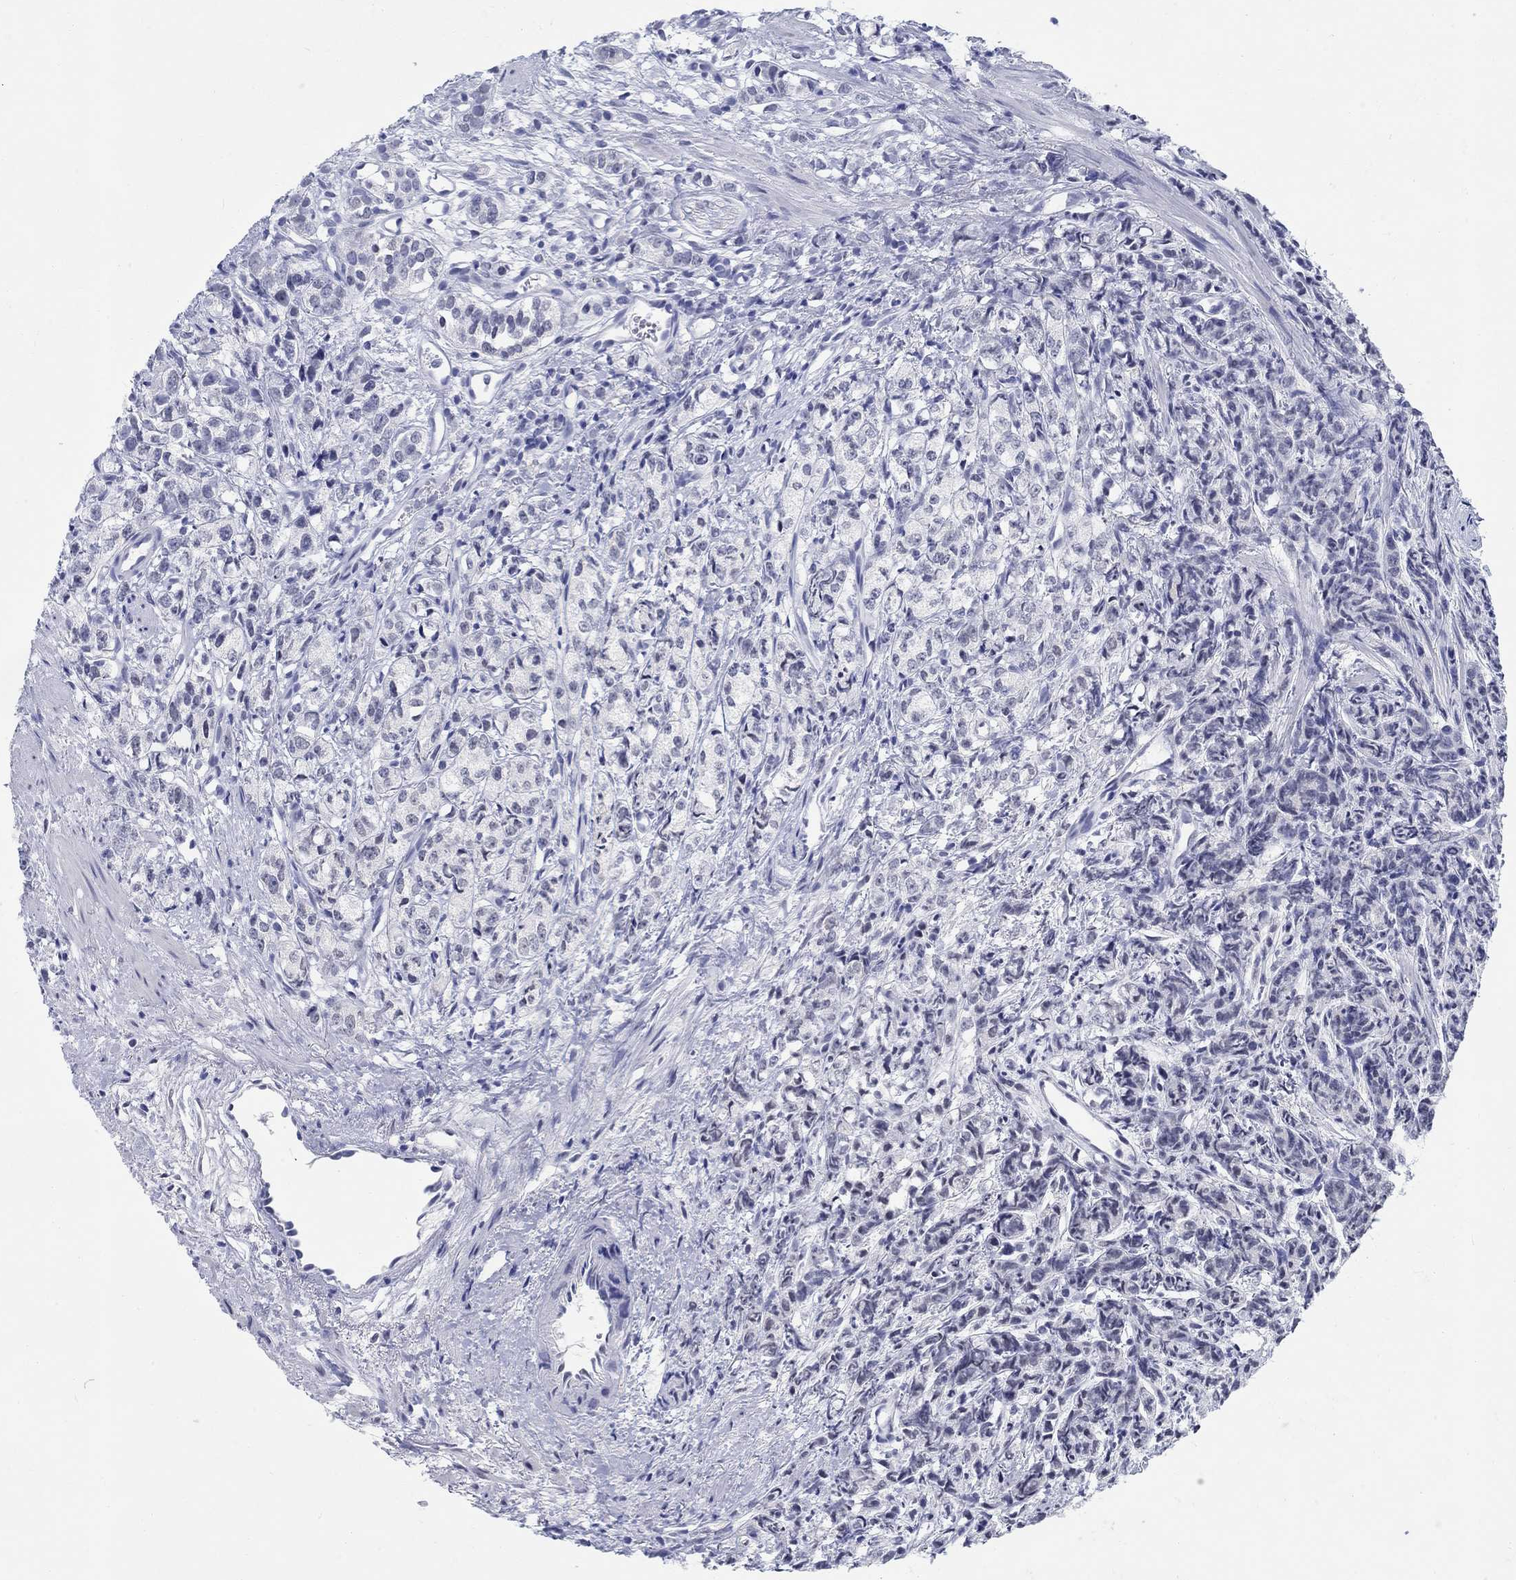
{"staining": {"intensity": "negative", "quantity": "none", "location": "none"}, "tissue": "prostate cancer", "cell_type": "Tumor cells", "image_type": "cancer", "snomed": [{"axis": "morphology", "description": "Adenocarcinoma, High grade"}, {"axis": "topography", "description": "Prostate"}], "caption": "High power microscopy photomicrograph of an immunohistochemistry (IHC) image of high-grade adenocarcinoma (prostate), revealing no significant positivity in tumor cells. The staining is performed using DAB brown chromogen with nuclei counter-stained in using hematoxylin.", "gene": "ANKS1B", "patient": {"sex": "male", "age": 53}}